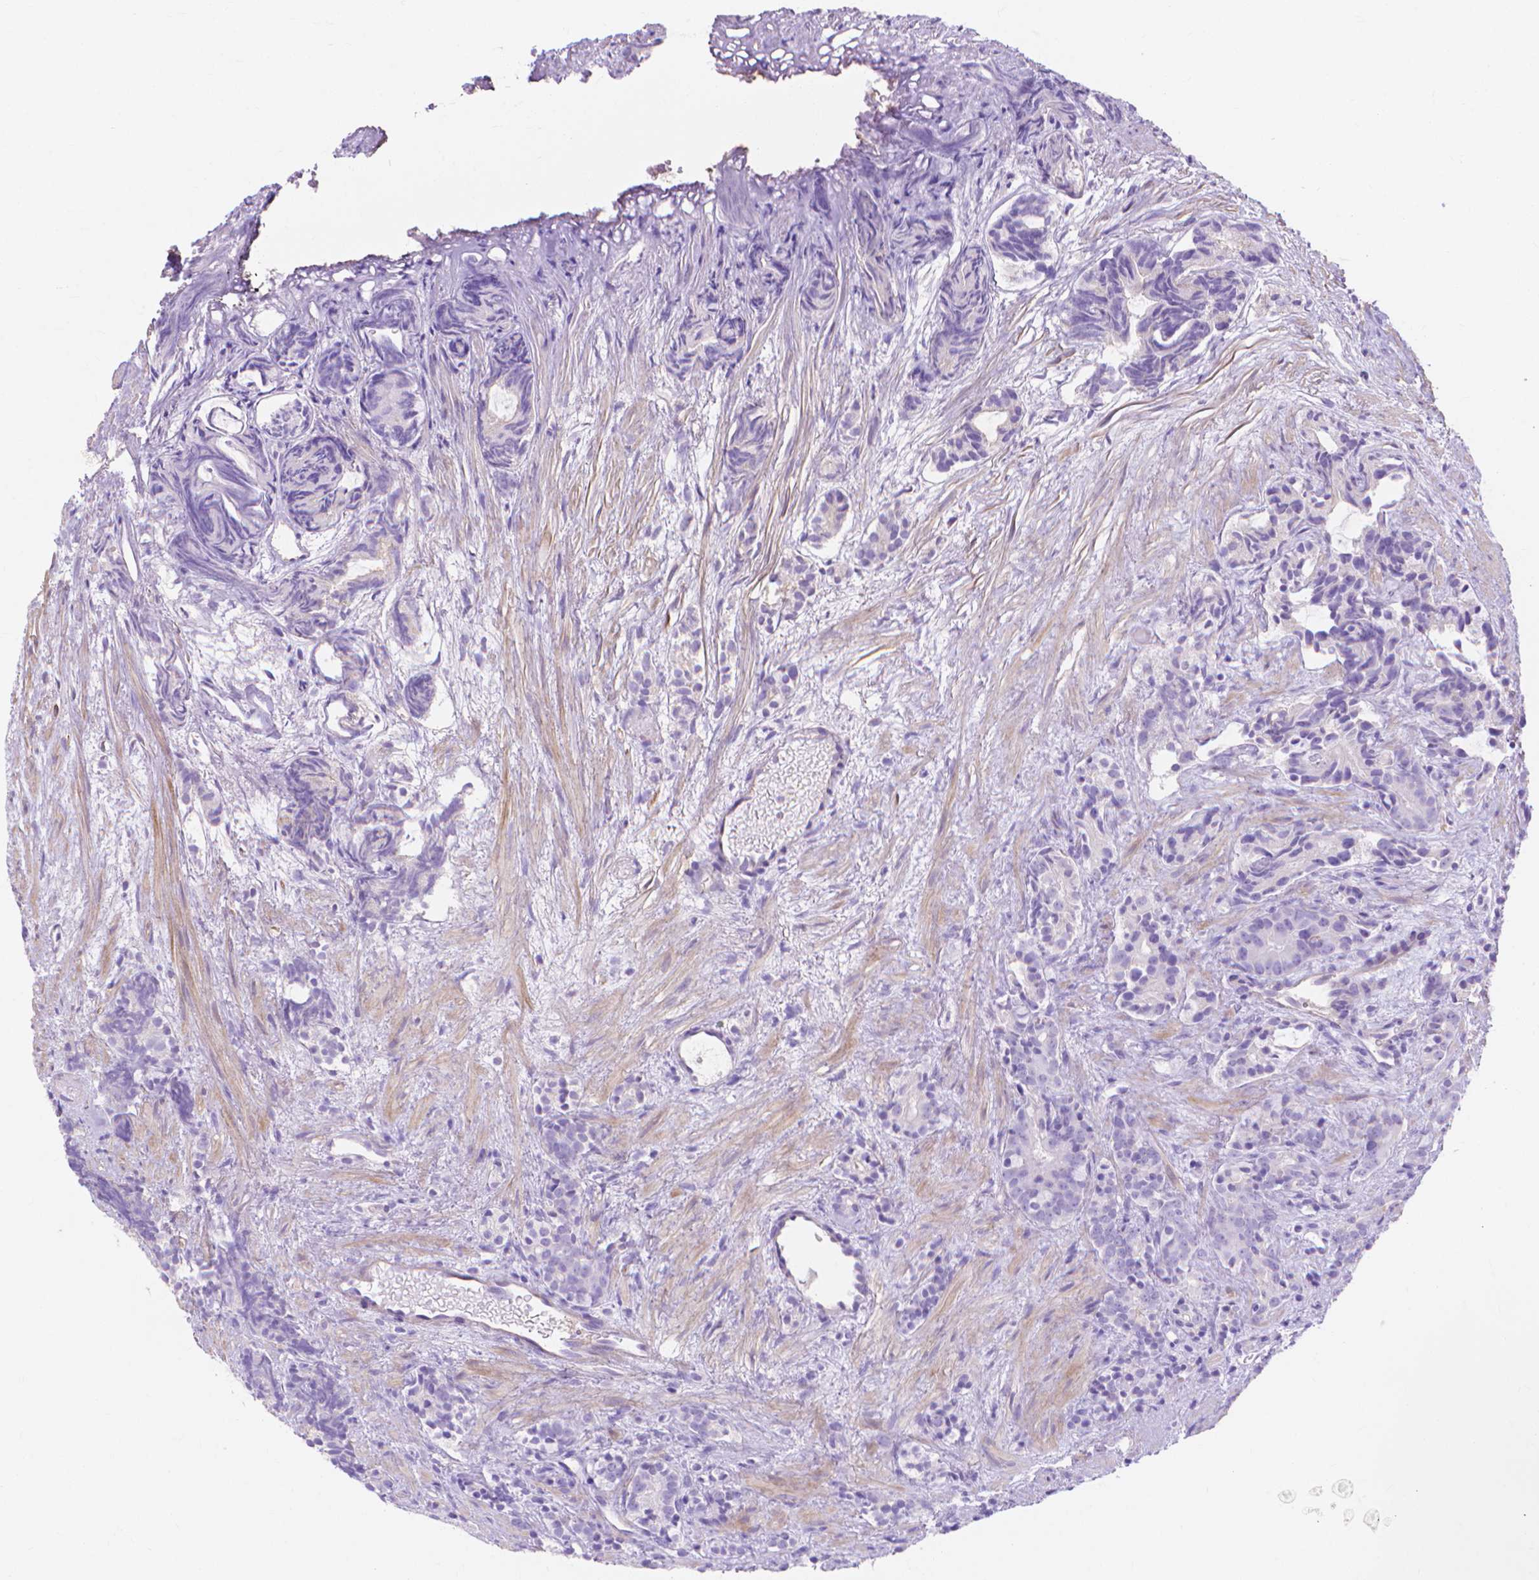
{"staining": {"intensity": "negative", "quantity": "none", "location": "none"}, "tissue": "prostate cancer", "cell_type": "Tumor cells", "image_type": "cancer", "snomed": [{"axis": "morphology", "description": "Adenocarcinoma, High grade"}, {"axis": "topography", "description": "Prostate"}], "caption": "Photomicrograph shows no significant protein positivity in tumor cells of prostate cancer (adenocarcinoma (high-grade)).", "gene": "MBLAC1", "patient": {"sex": "male", "age": 84}}